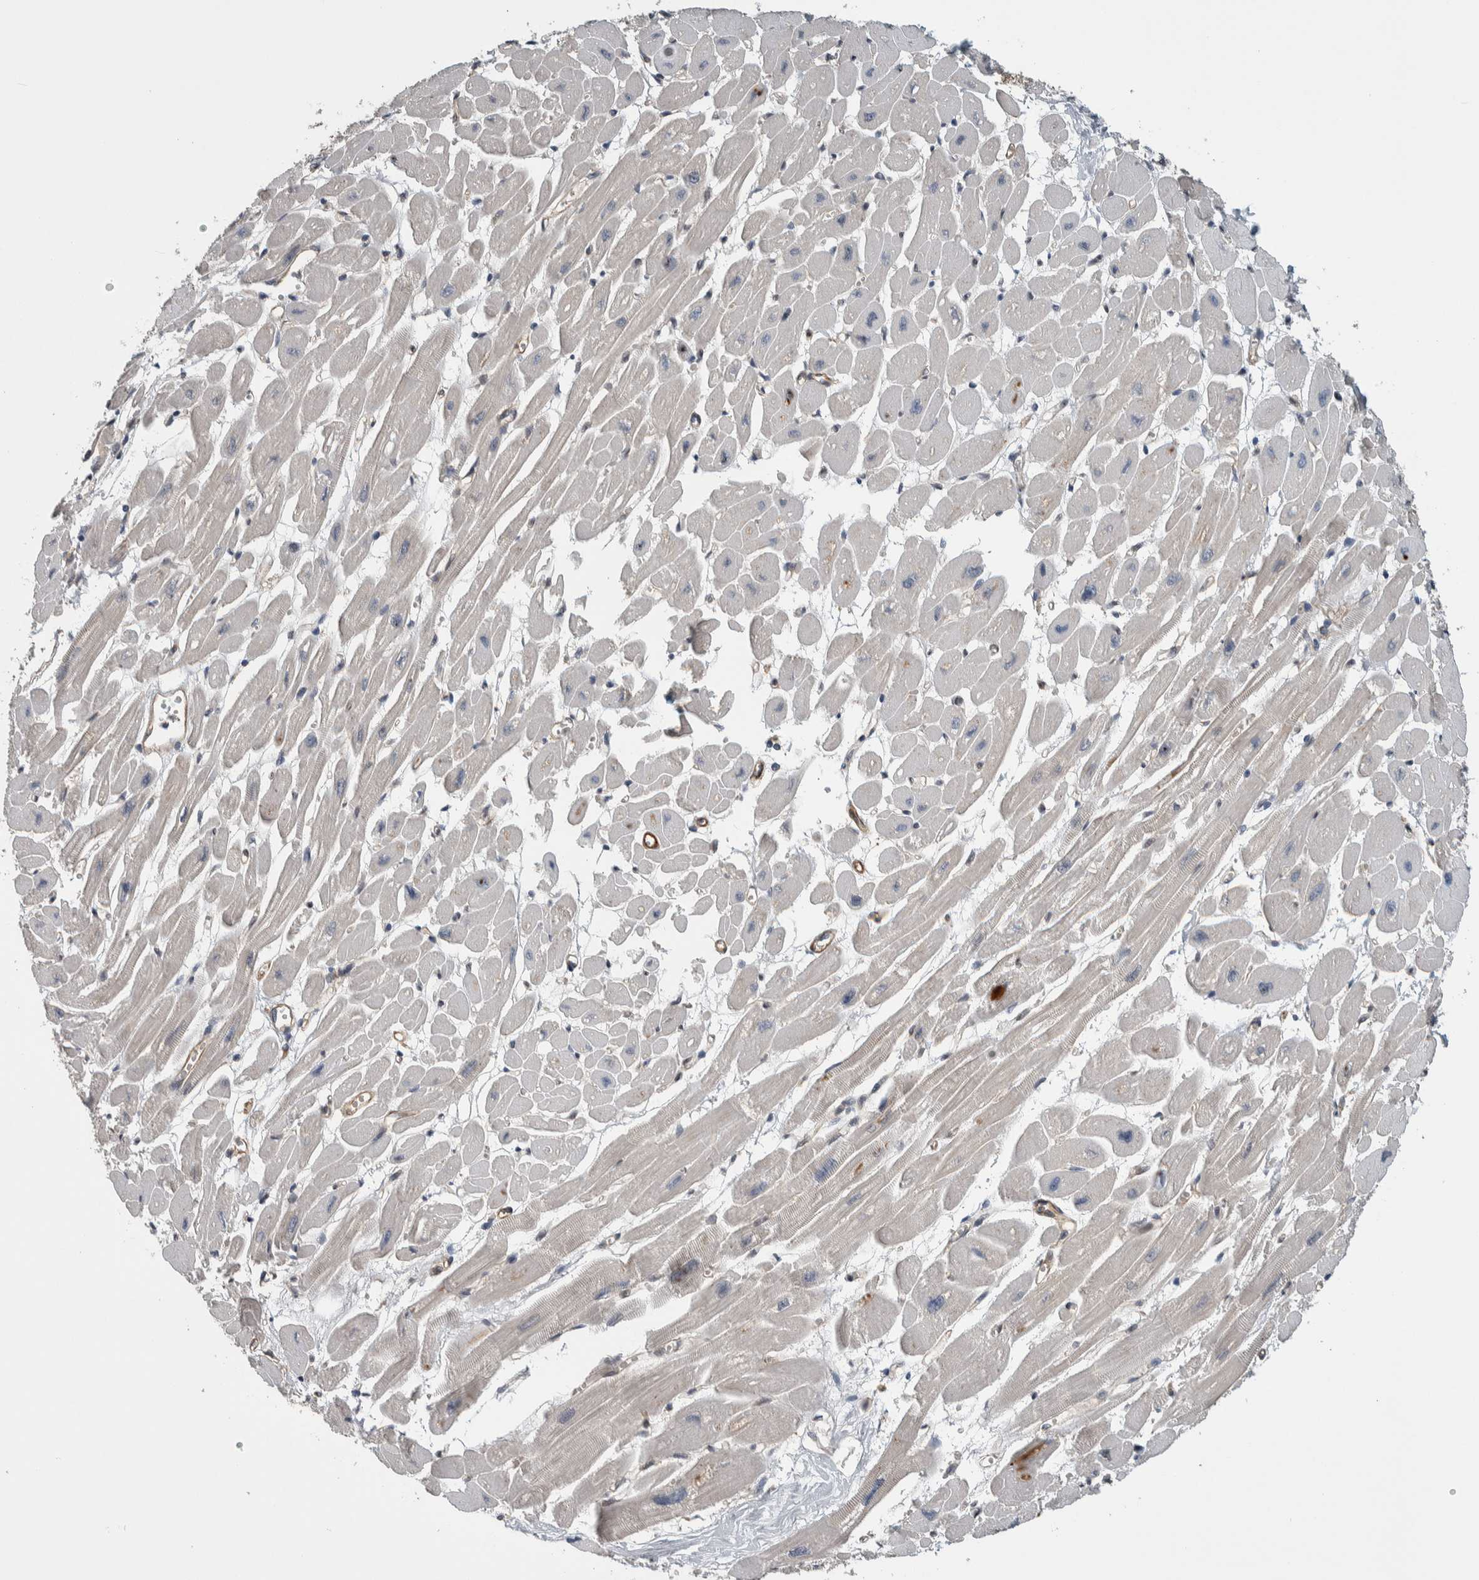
{"staining": {"intensity": "negative", "quantity": "none", "location": "none"}, "tissue": "heart muscle", "cell_type": "Cardiomyocytes", "image_type": "normal", "snomed": [{"axis": "morphology", "description": "Normal tissue, NOS"}, {"axis": "topography", "description": "Heart"}], "caption": "Immunohistochemistry (IHC) image of unremarkable heart muscle: human heart muscle stained with DAB shows no significant protein staining in cardiomyocytes.", "gene": "PRDM4", "patient": {"sex": "female", "age": 54}}